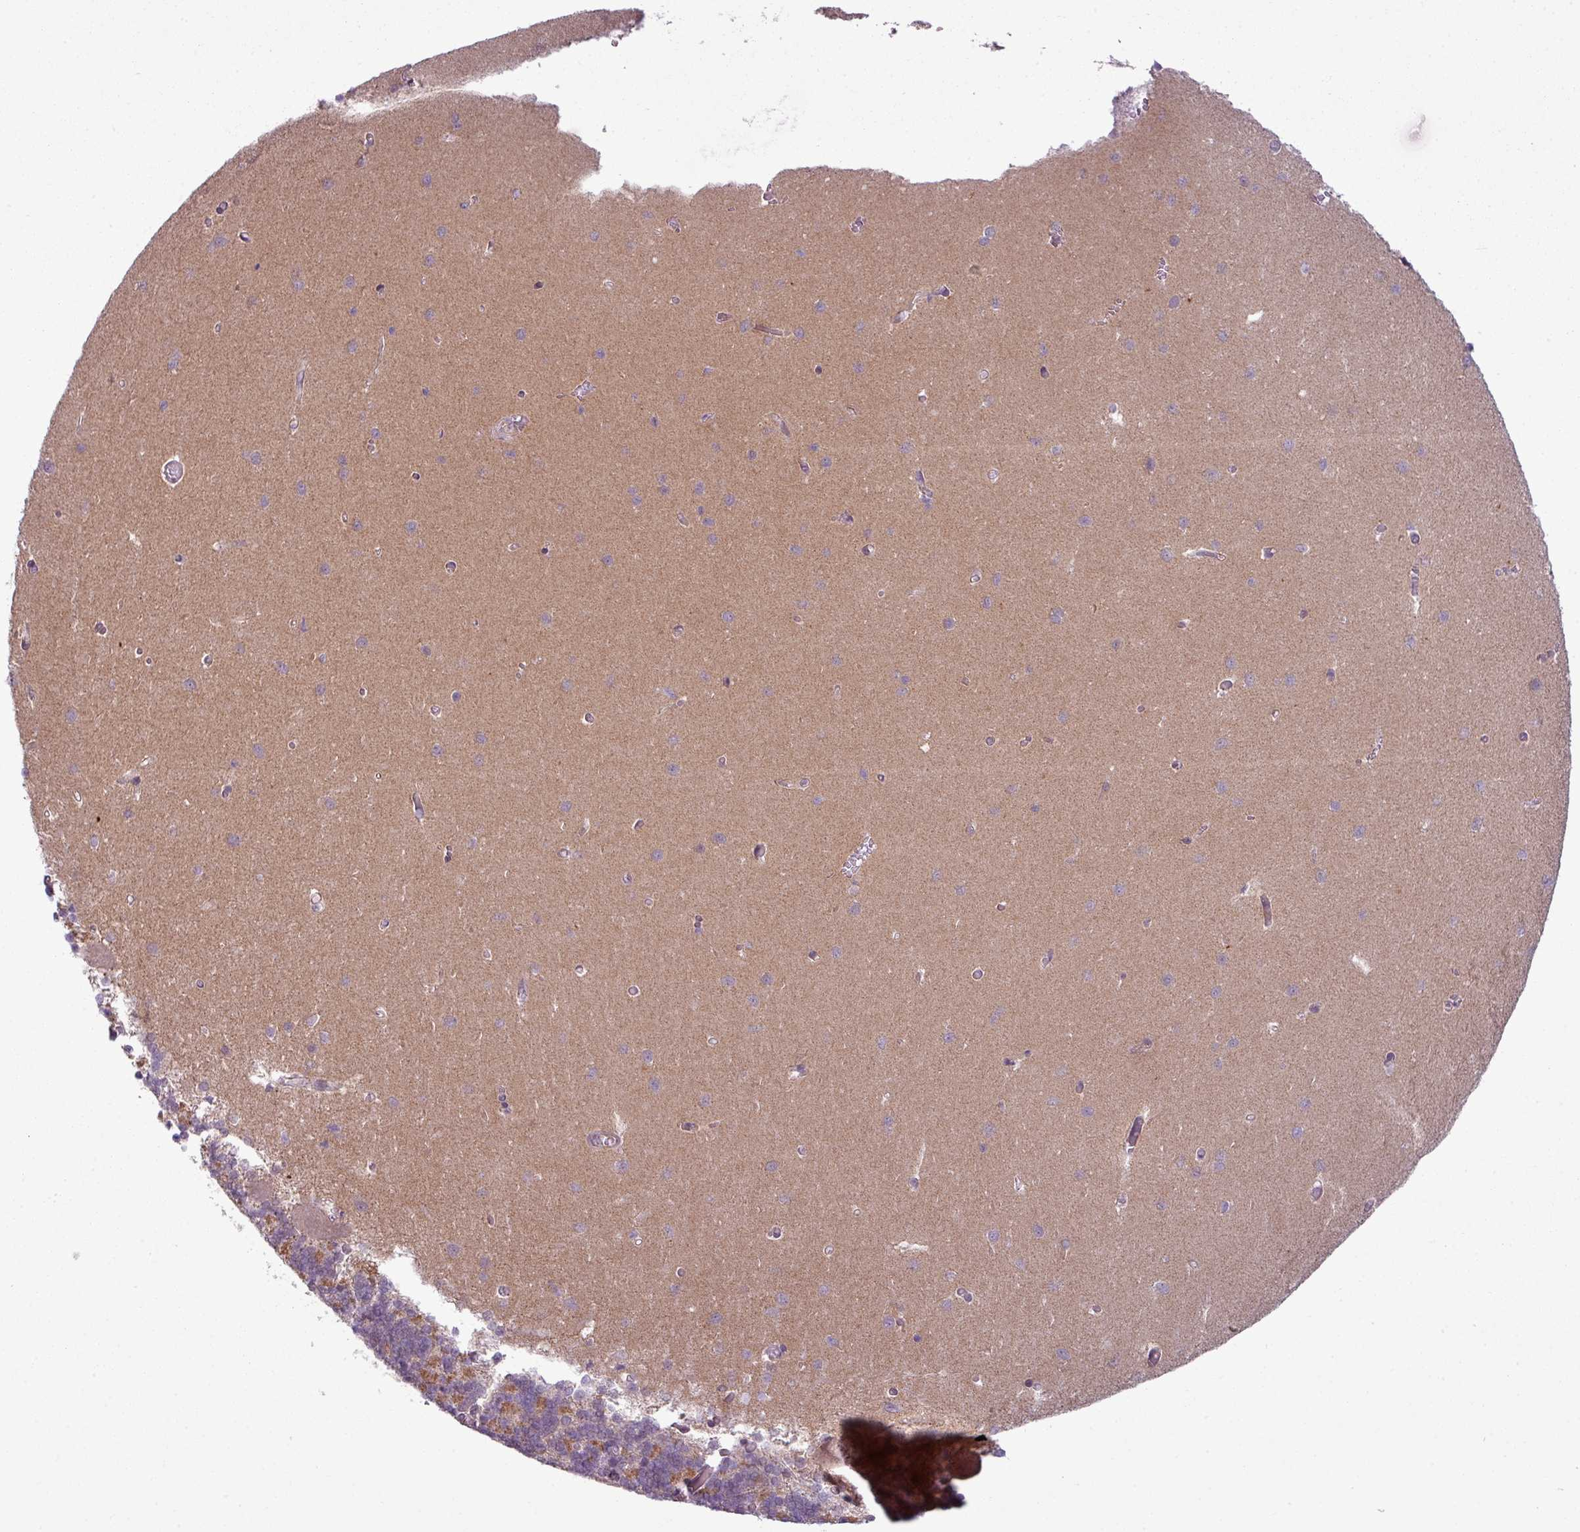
{"staining": {"intensity": "moderate", "quantity": "<25%", "location": "cytoplasmic/membranous"}, "tissue": "cerebellum", "cell_type": "Cells in granular layer", "image_type": "normal", "snomed": [{"axis": "morphology", "description": "Normal tissue, NOS"}, {"axis": "topography", "description": "Cerebellum"}], "caption": "Brown immunohistochemical staining in benign human cerebellum shows moderate cytoplasmic/membranous expression in about <25% of cells in granular layer.", "gene": "ZC2HC1C", "patient": {"sex": "male", "age": 37}}